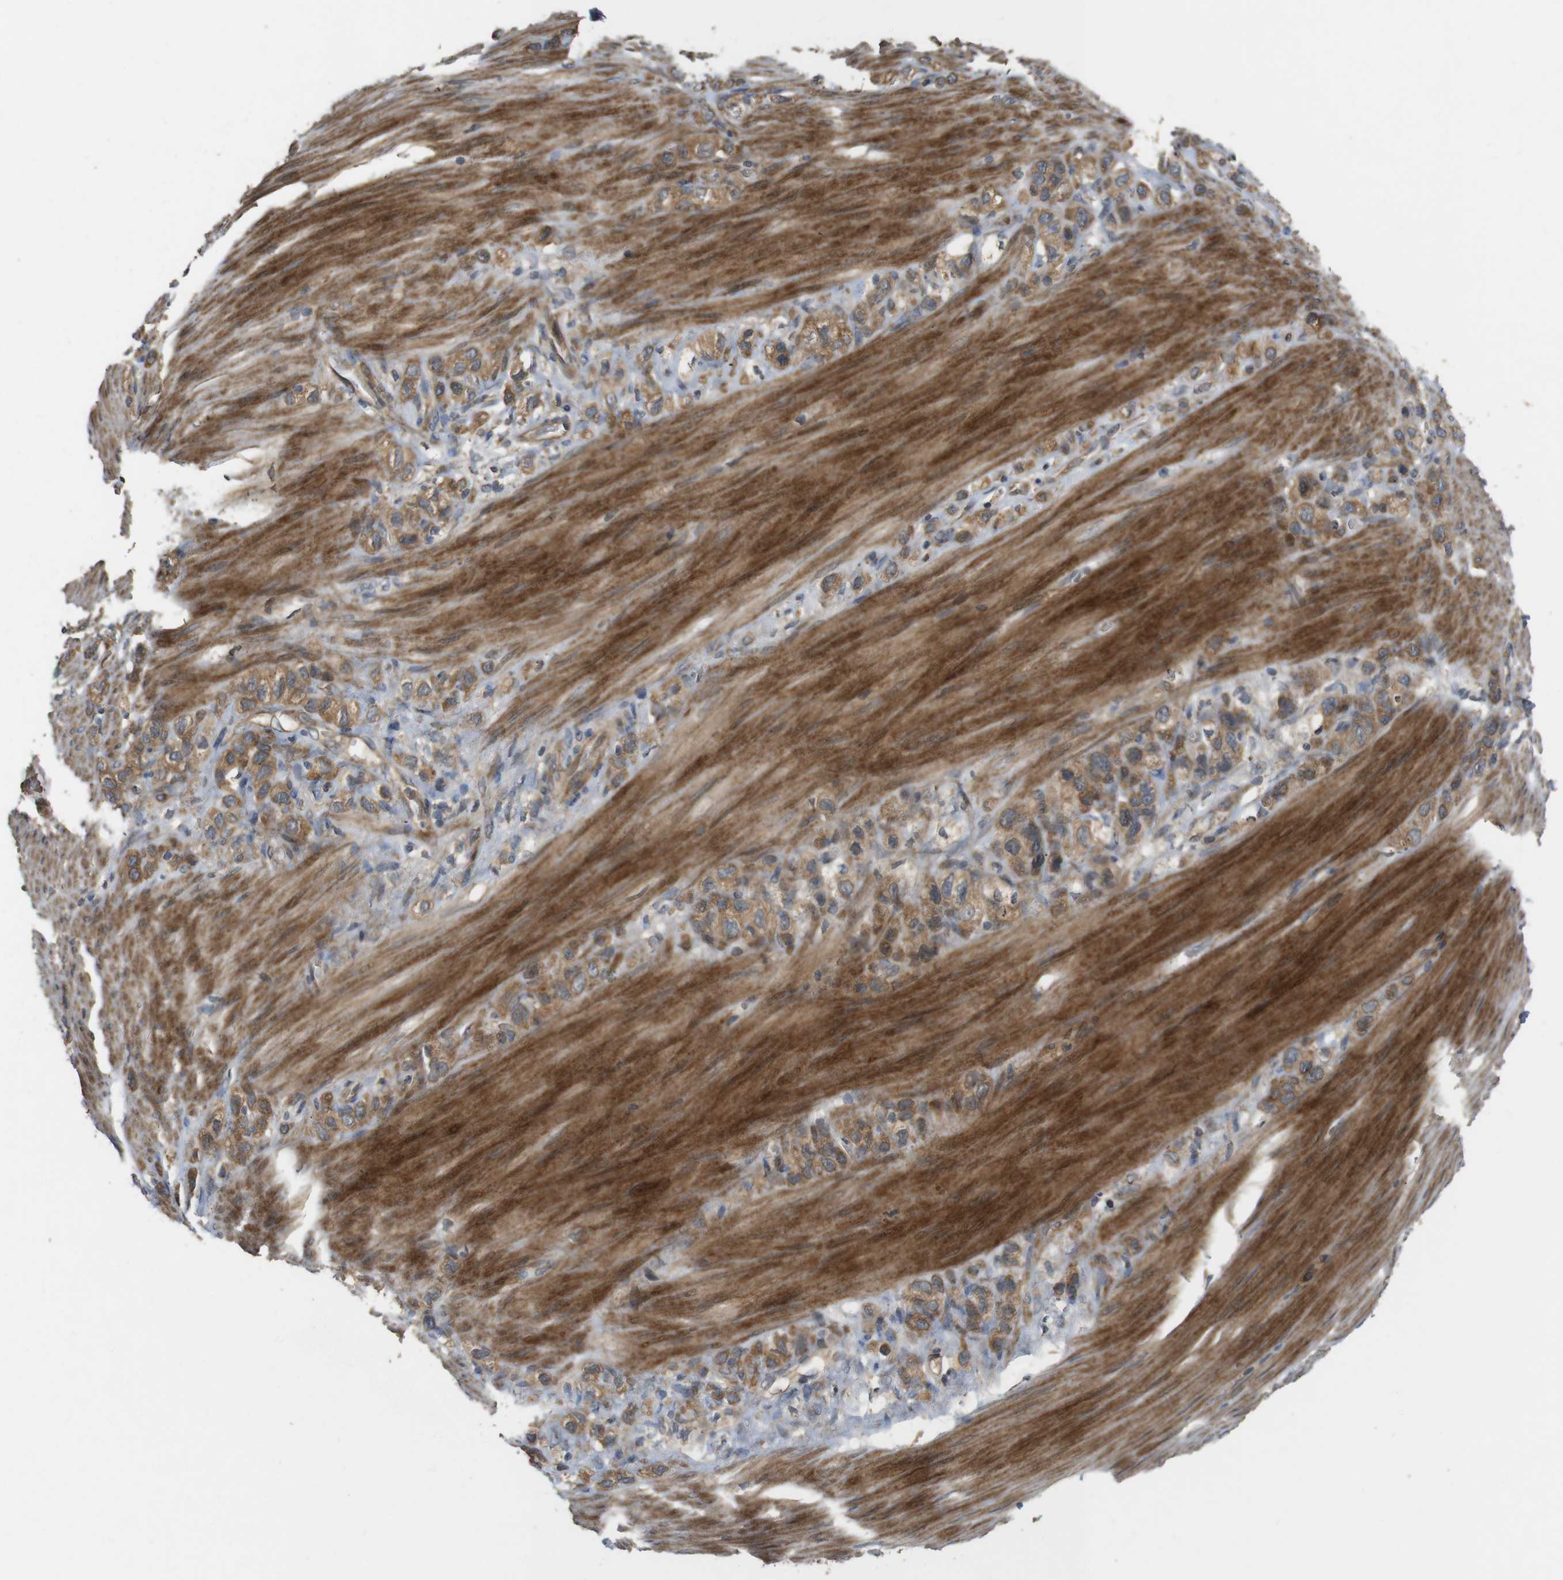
{"staining": {"intensity": "moderate", "quantity": ">75%", "location": "cytoplasmic/membranous"}, "tissue": "stomach cancer", "cell_type": "Tumor cells", "image_type": "cancer", "snomed": [{"axis": "morphology", "description": "Adenocarcinoma, NOS"}, {"axis": "morphology", "description": "Adenocarcinoma, High grade"}, {"axis": "topography", "description": "Stomach, upper"}, {"axis": "topography", "description": "Stomach, lower"}], "caption": "Tumor cells display moderate cytoplasmic/membranous expression in about >75% of cells in stomach cancer.", "gene": "PCDHB10", "patient": {"sex": "female", "age": 65}}